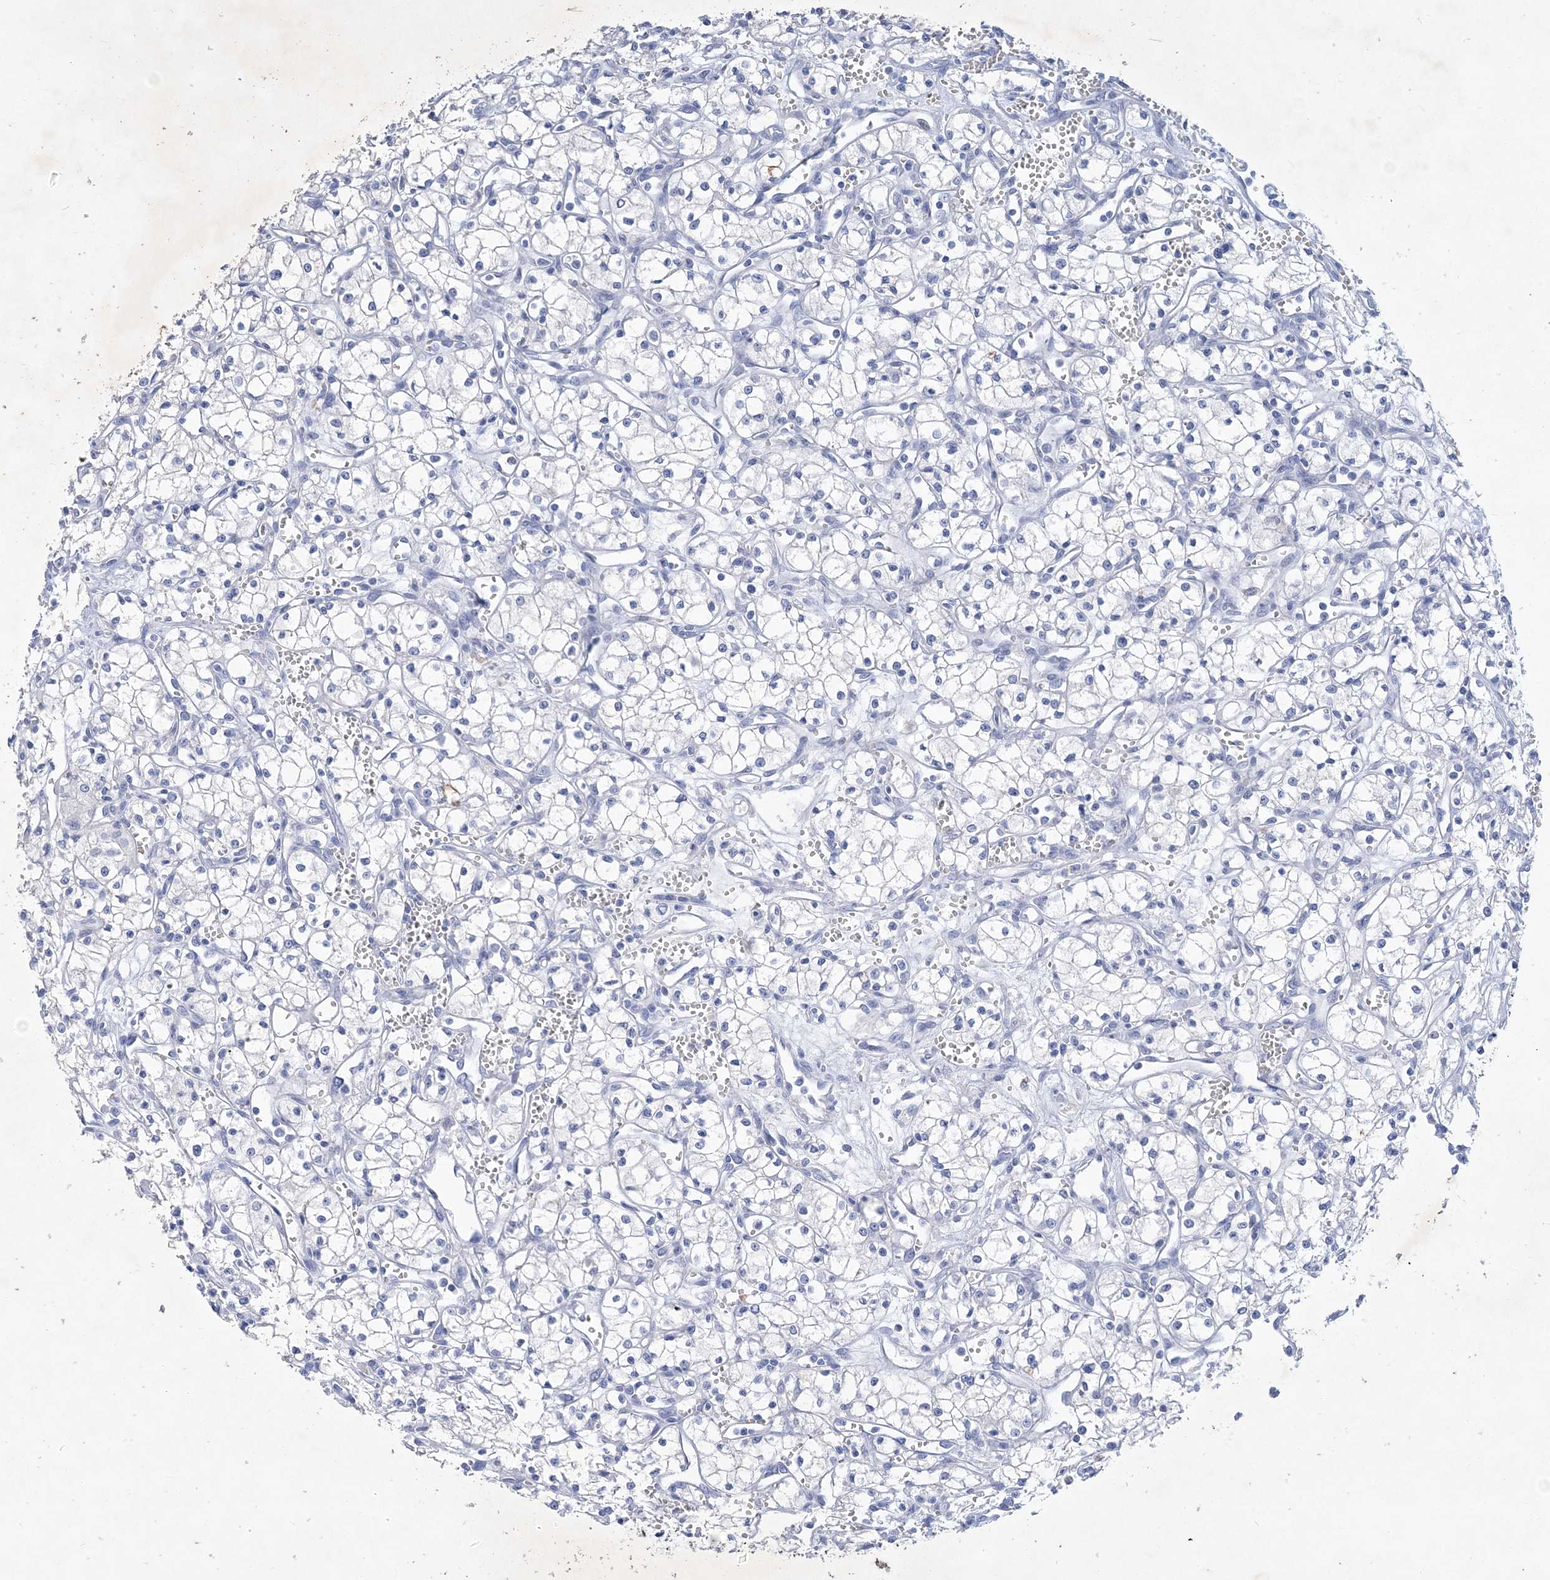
{"staining": {"intensity": "negative", "quantity": "none", "location": "none"}, "tissue": "renal cancer", "cell_type": "Tumor cells", "image_type": "cancer", "snomed": [{"axis": "morphology", "description": "Adenocarcinoma, NOS"}, {"axis": "topography", "description": "Kidney"}], "caption": "There is no significant expression in tumor cells of adenocarcinoma (renal).", "gene": "COPS8", "patient": {"sex": "male", "age": 59}}